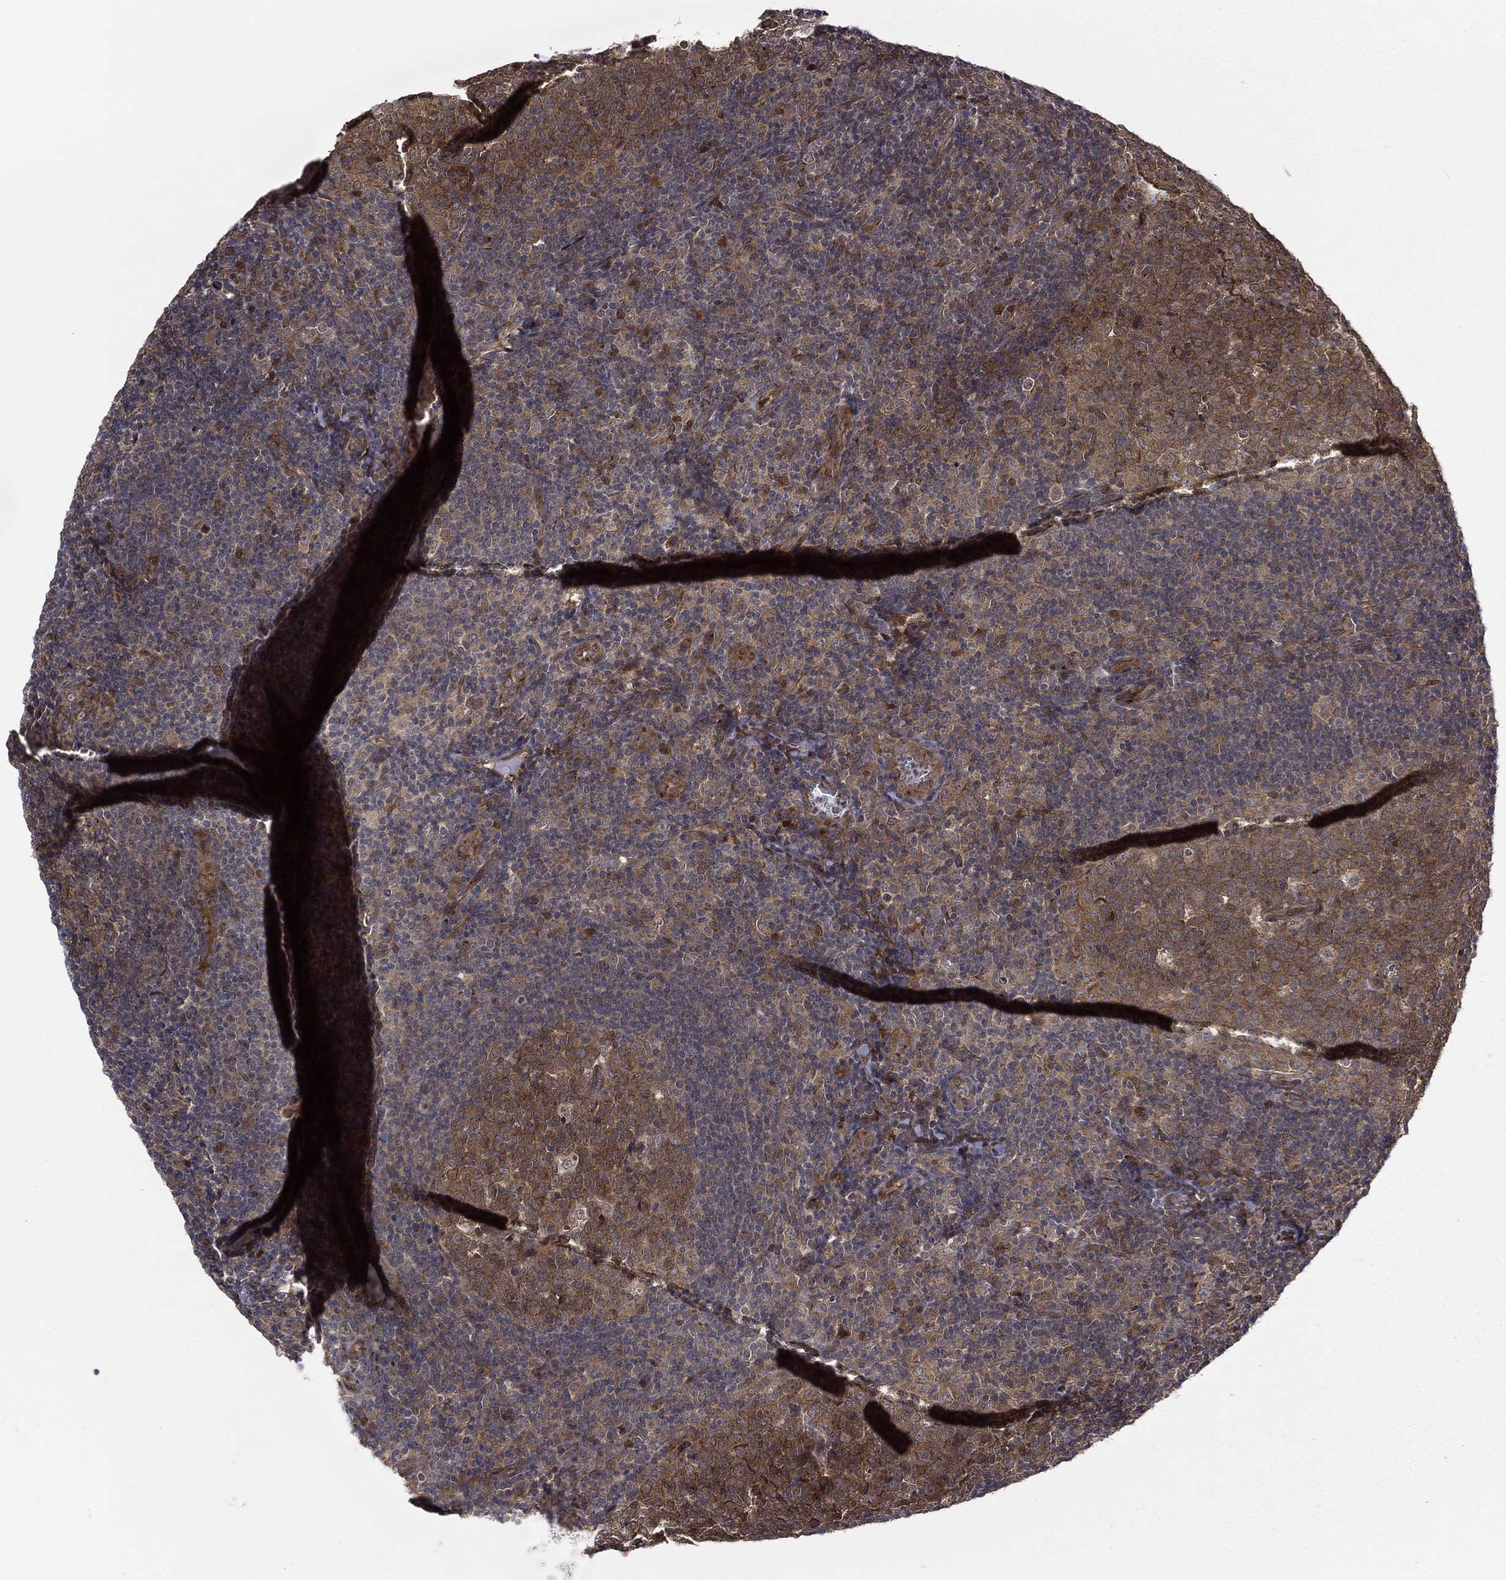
{"staining": {"intensity": "moderate", "quantity": ">75%", "location": "cytoplasmic/membranous"}, "tissue": "tonsil", "cell_type": "Germinal center cells", "image_type": "normal", "snomed": [{"axis": "morphology", "description": "Normal tissue, NOS"}, {"axis": "topography", "description": "Tonsil"}], "caption": "Immunohistochemical staining of unremarkable tonsil demonstrates medium levels of moderate cytoplasmic/membranous expression in approximately >75% of germinal center cells.", "gene": "ARL3", "patient": {"sex": "female", "age": 5}}